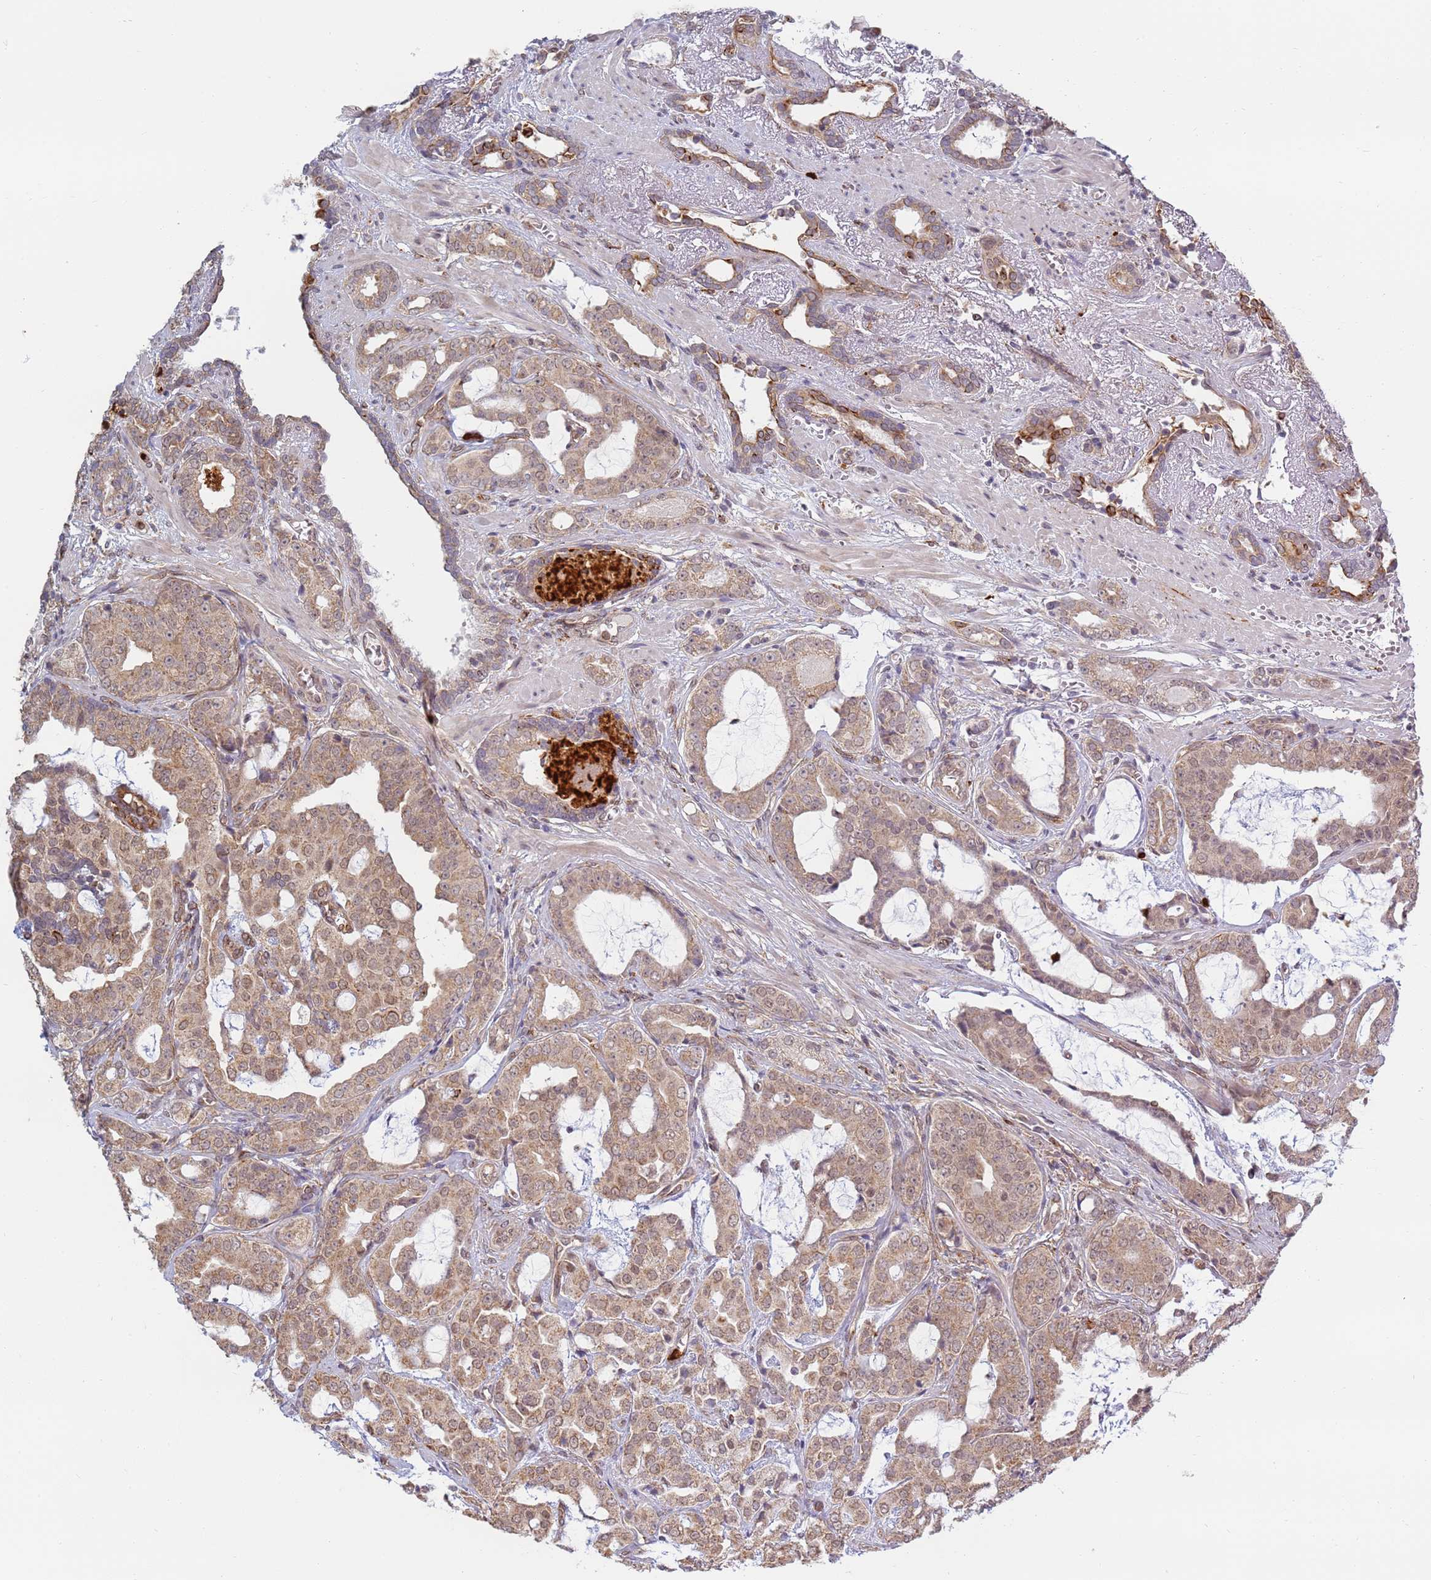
{"staining": {"intensity": "moderate", "quantity": ">75%", "location": "cytoplasmic/membranous,nuclear"}, "tissue": "prostate cancer", "cell_type": "Tumor cells", "image_type": "cancer", "snomed": [{"axis": "morphology", "description": "Adenocarcinoma, High grade"}, {"axis": "topography", "description": "Prostate"}], "caption": "IHC (DAB) staining of human prostate cancer shows moderate cytoplasmic/membranous and nuclear protein staining in about >75% of tumor cells. (DAB = brown stain, brightfield microscopy at high magnification).", "gene": "CEP170", "patient": {"sex": "male", "age": 71}}